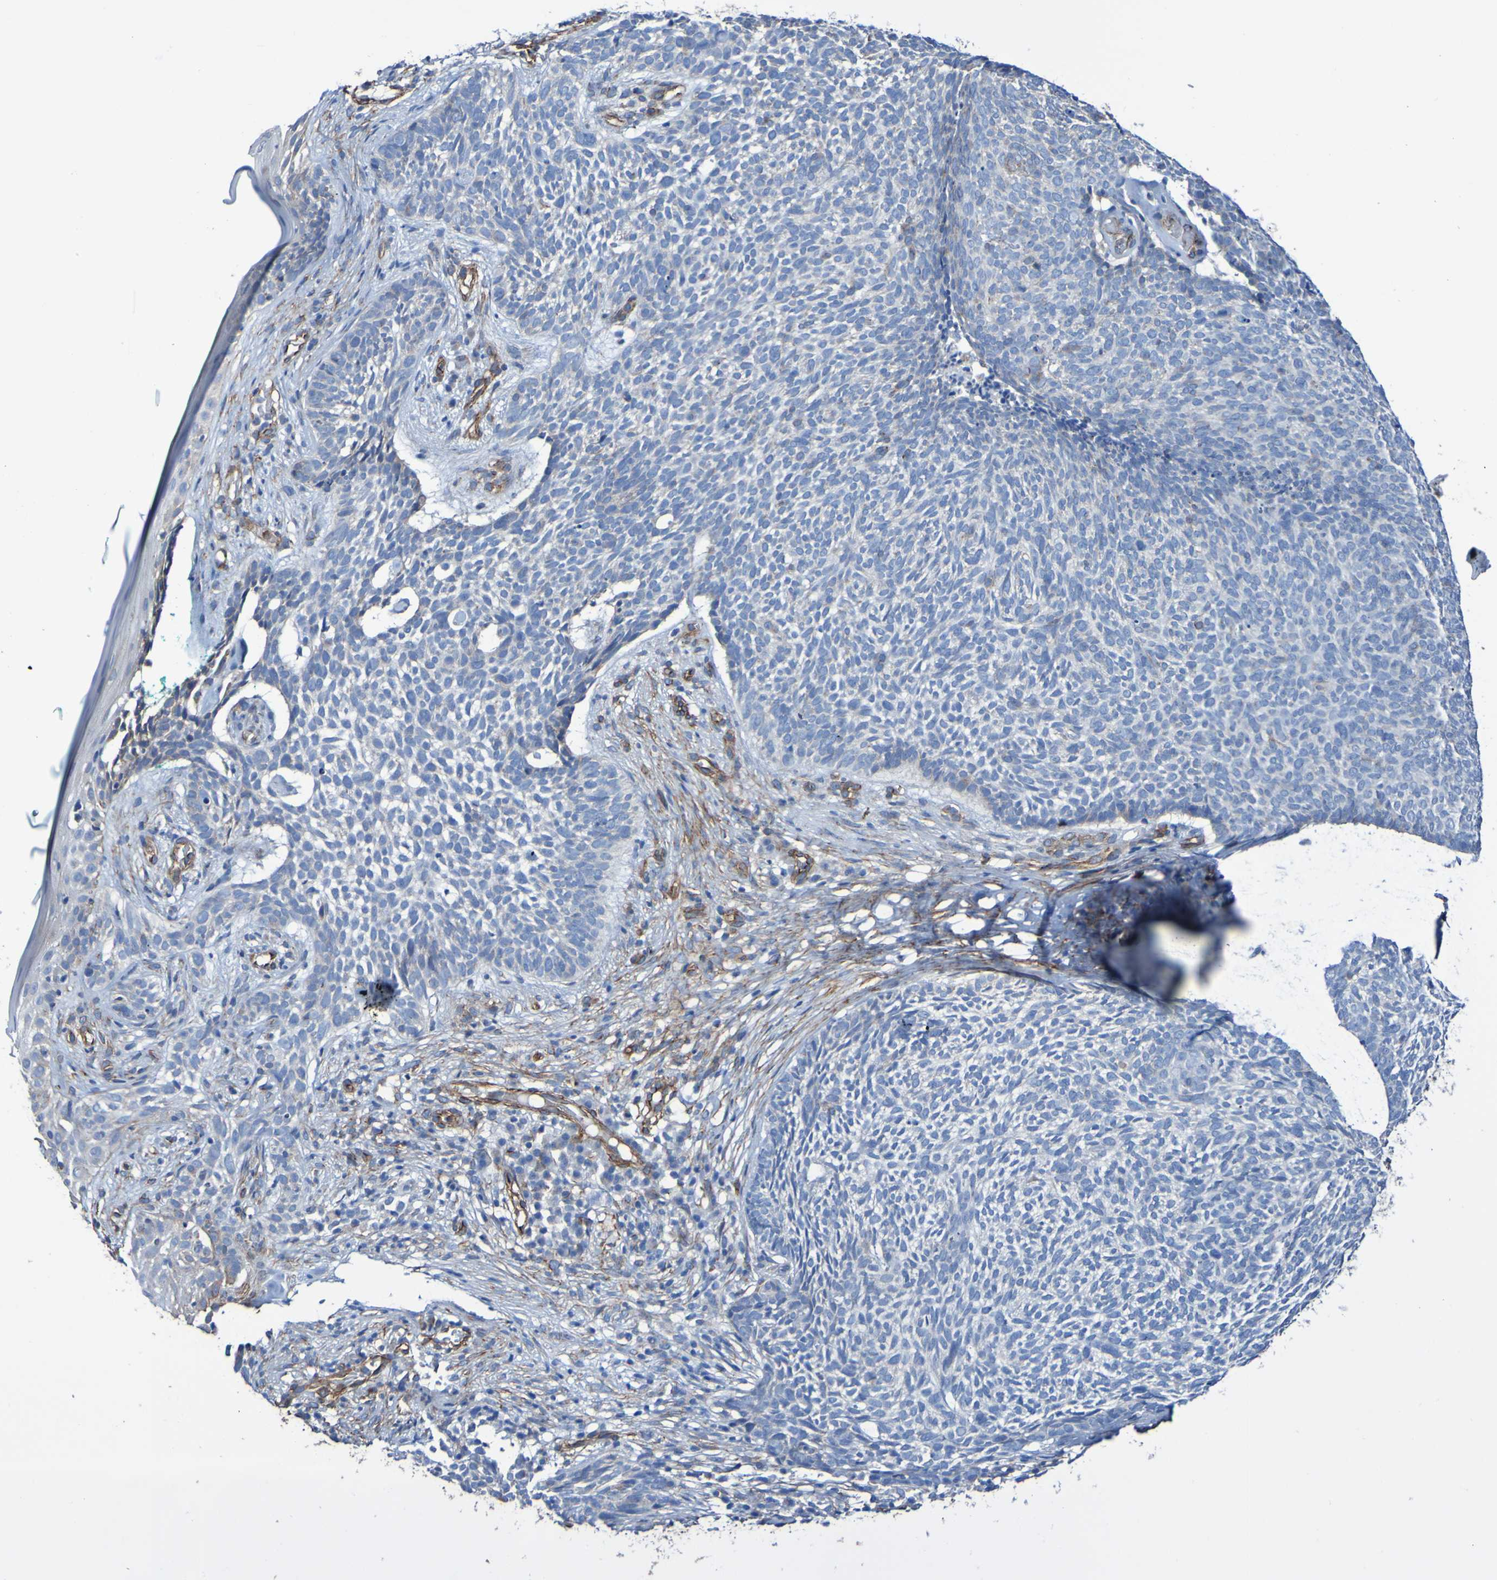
{"staining": {"intensity": "negative", "quantity": "none", "location": "none"}, "tissue": "skin cancer", "cell_type": "Tumor cells", "image_type": "cancer", "snomed": [{"axis": "morphology", "description": "Basal cell carcinoma"}, {"axis": "topography", "description": "Skin"}], "caption": "Skin basal cell carcinoma was stained to show a protein in brown. There is no significant positivity in tumor cells.", "gene": "ELMOD3", "patient": {"sex": "female", "age": 84}}